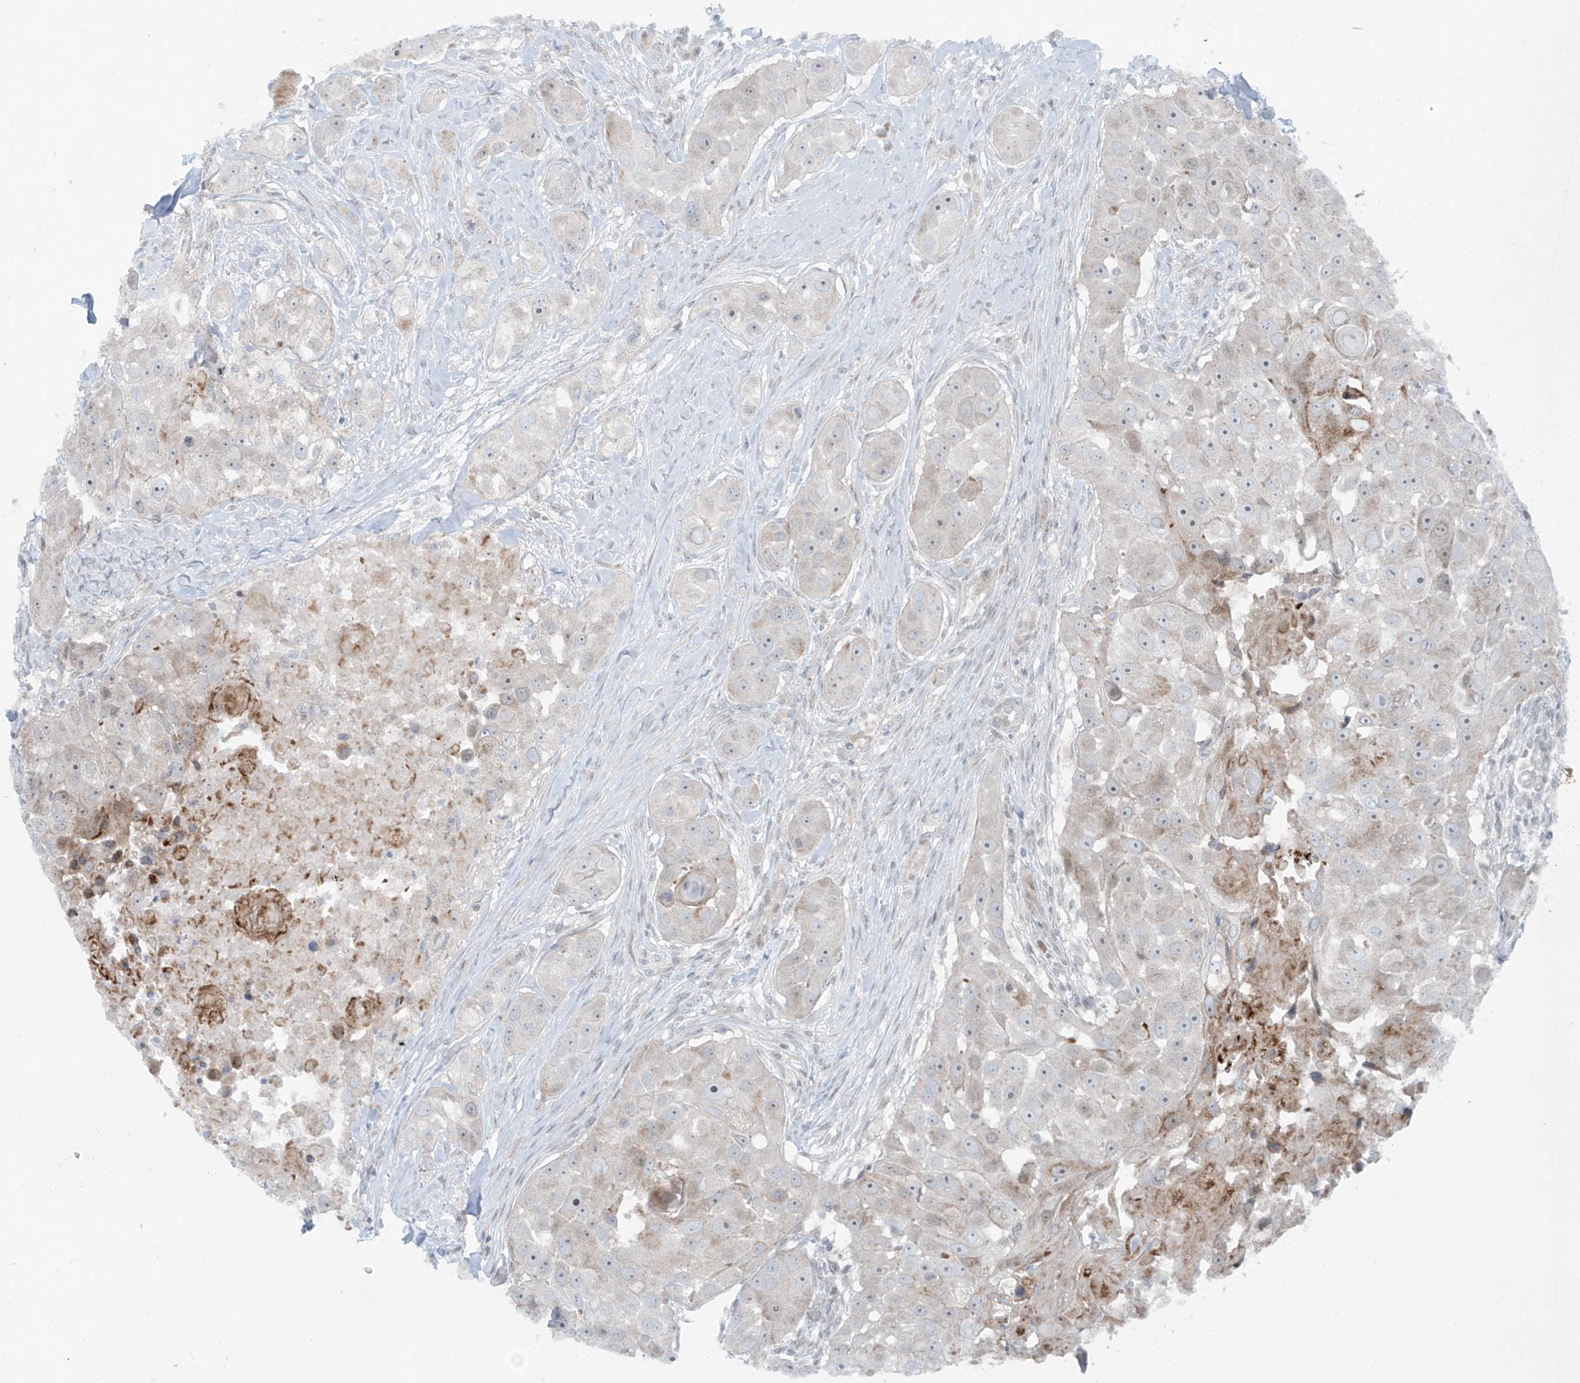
{"staining": {"intensity": "negative", "quantity": "none", "location": "none"}, "tissue": "head and neck cancer", "cell_type": "Tumor cells", "image_type": "cancer", "snomed": [{"axis": "morphology", "description": "Normal tissue, NOS"}, {"axis": "morphology", "description": "Squamous cell carcinoma, NOS"}, {"axis": "topography", "description": "Skeletal muscle"}, {"axis": "topography", "description": "Head-Neck"}], "caption": "Tumor cells are negative for protein expression in human squamous cell carcinoma (head and neck). (DAB immunohistochemistry (IHC) visualized using brightfield microscopy, high magnification).", "gene": "PPAT", "patient": {"sex": "male", "age": 51}}